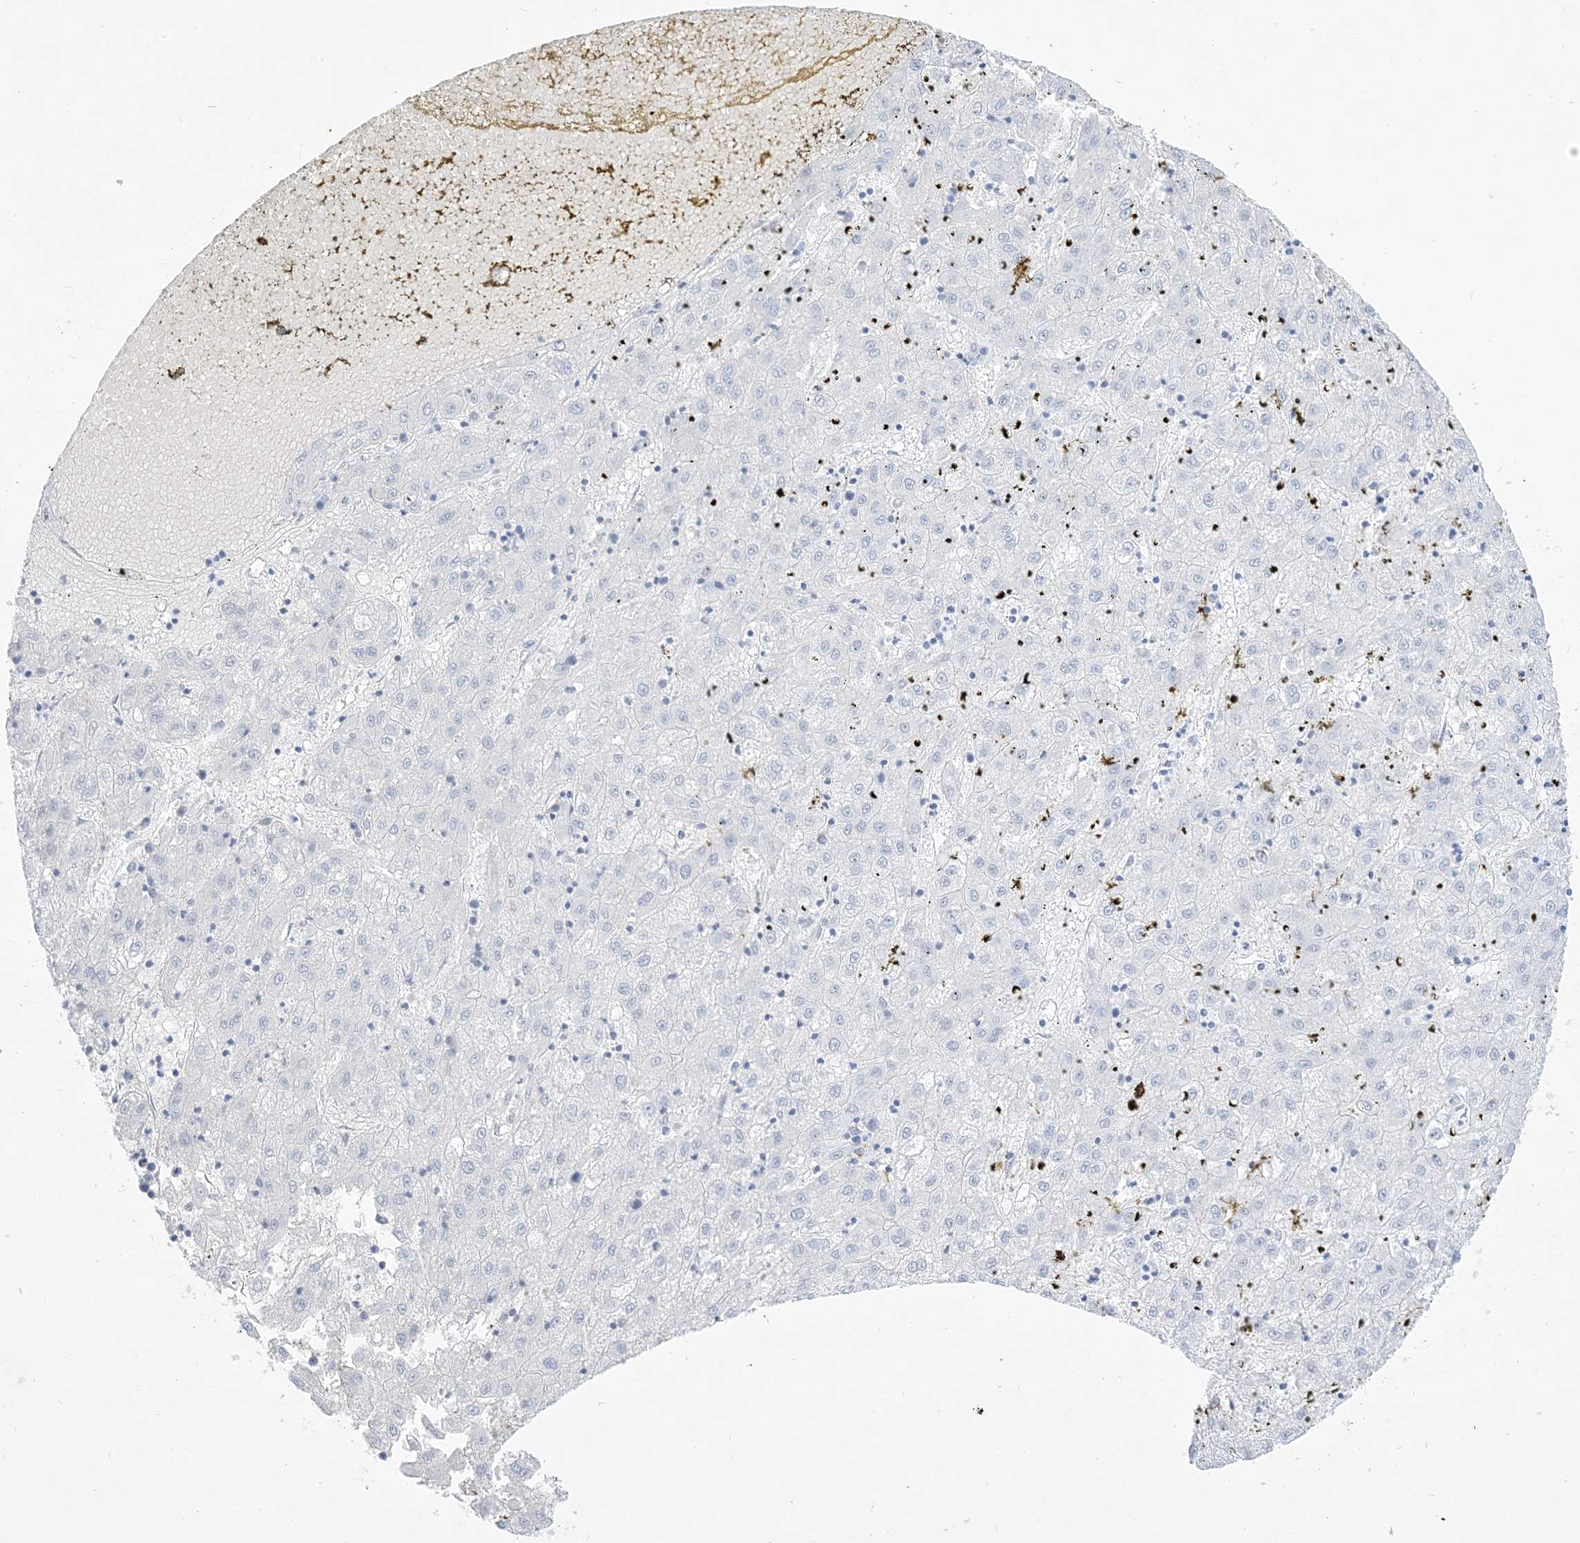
{"staining": {"intensity": "negative", "quantity": "none", "location": "none"}, "tissue": "liver cancer", "cell_type": "Tumor cells", "image_type": "cancer", "snomed": [{"axis": "morphology", "description": "Carcinoma, Hepatocellular, NOS"}, {"axis": "topography", "description": "Liver"}], "caption": "Hepatocellular carcinoma (liver) stained for a protein using immunohistochemistry (IHC) shows no positivity tumor cells.", "gene": "B3GNT7", "patient": {"sex": "male", "age": 72}}